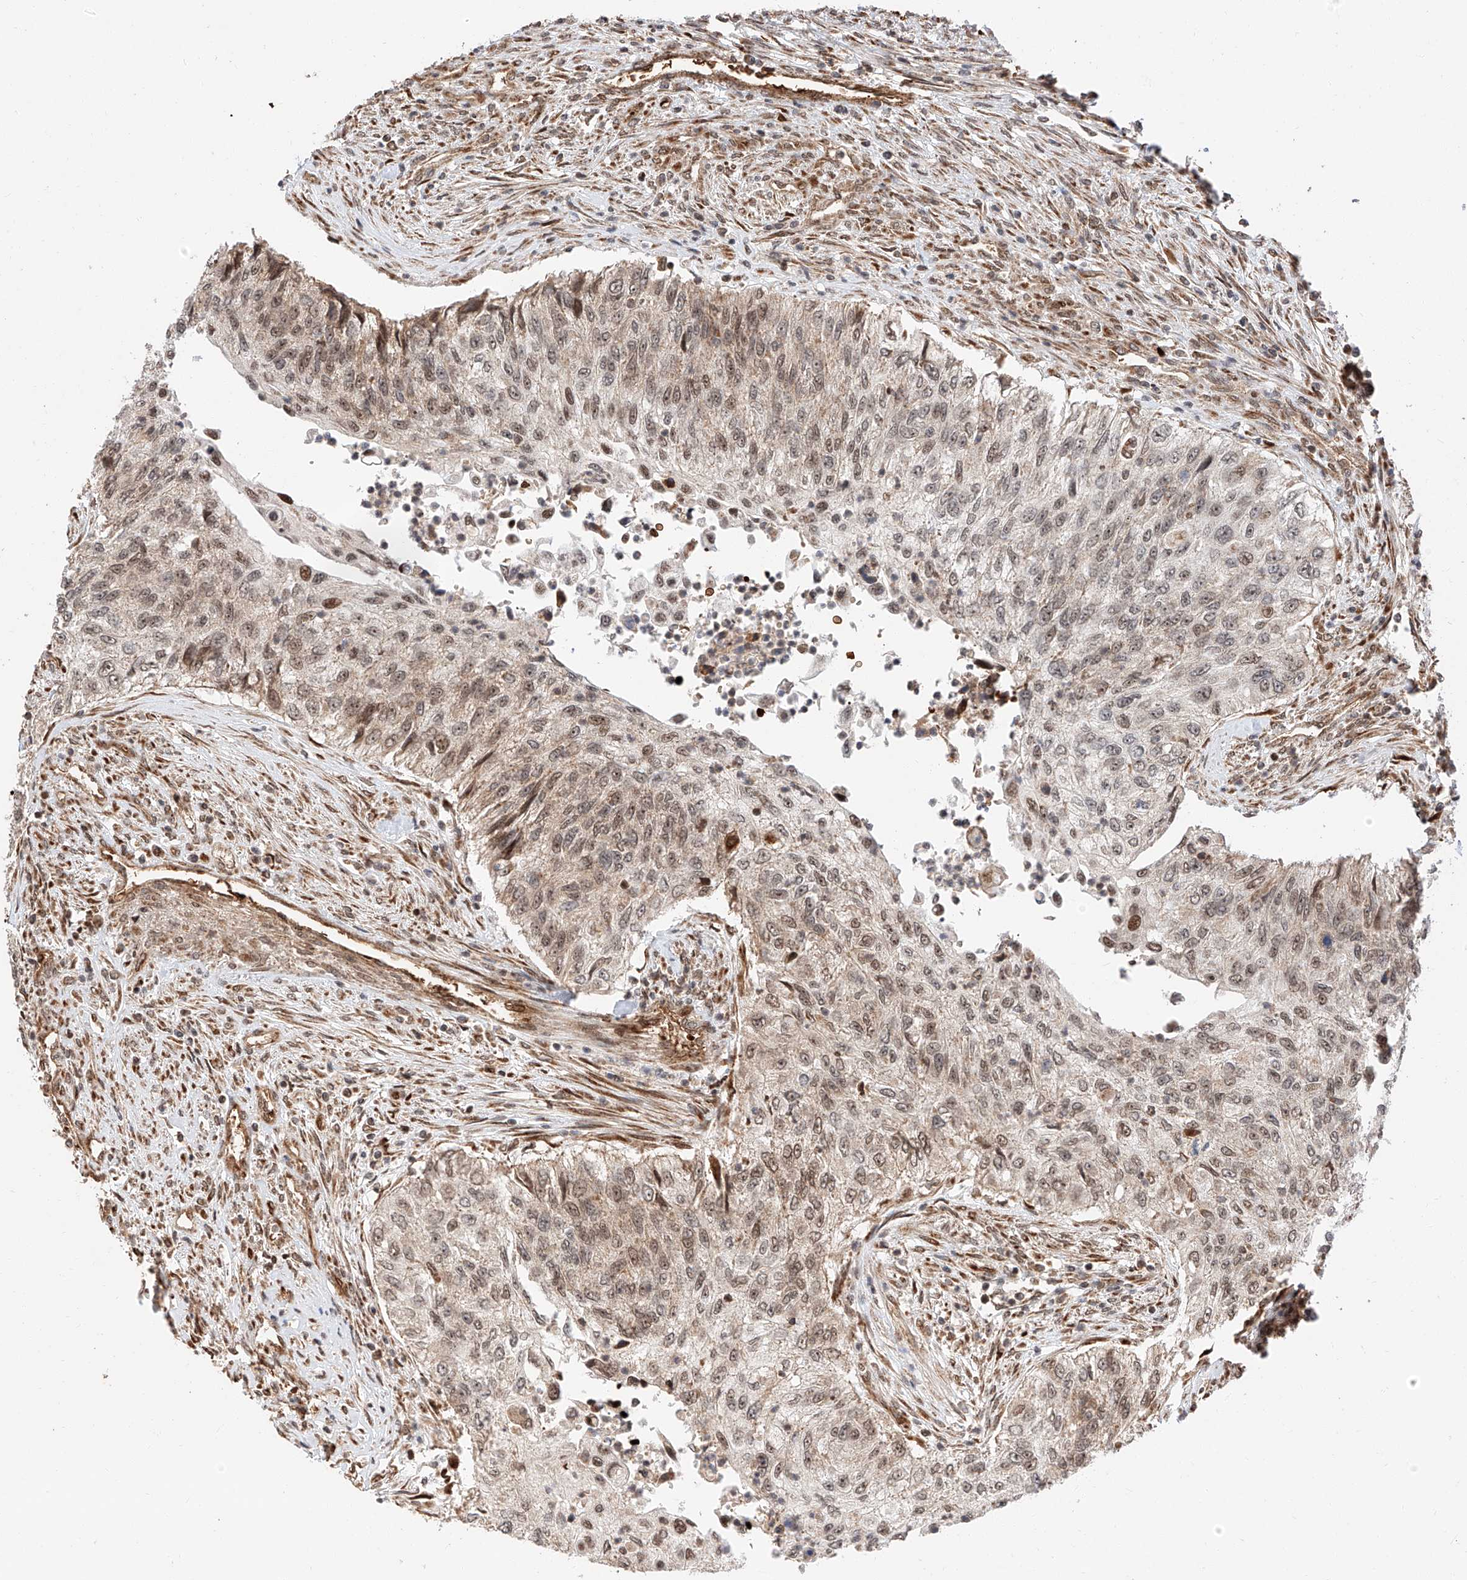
{"staining": {"intensity": "weak", "quantity": ">75%", "location": "cytoplasmic/membranous,nuclear"}, "tissue": "urothelial cancer", "cell_type": "Tumor cells", "image_type": "cancer", "snomed": [{"axis": "morphology", "description": "Urothelial carcinoma, High grade"}, {"axis": "topography", "description": "Urinary bladder"}], "caption": "This image demonstrates immunohistochemistry staining of human high-grade urothelial carcinoma, with low weak cytoplasmic/membranous and nuclear positivity in about >75% of tumor cells.", "gene": "THTPA", "patient": {"sex": "female", "age": 60}}